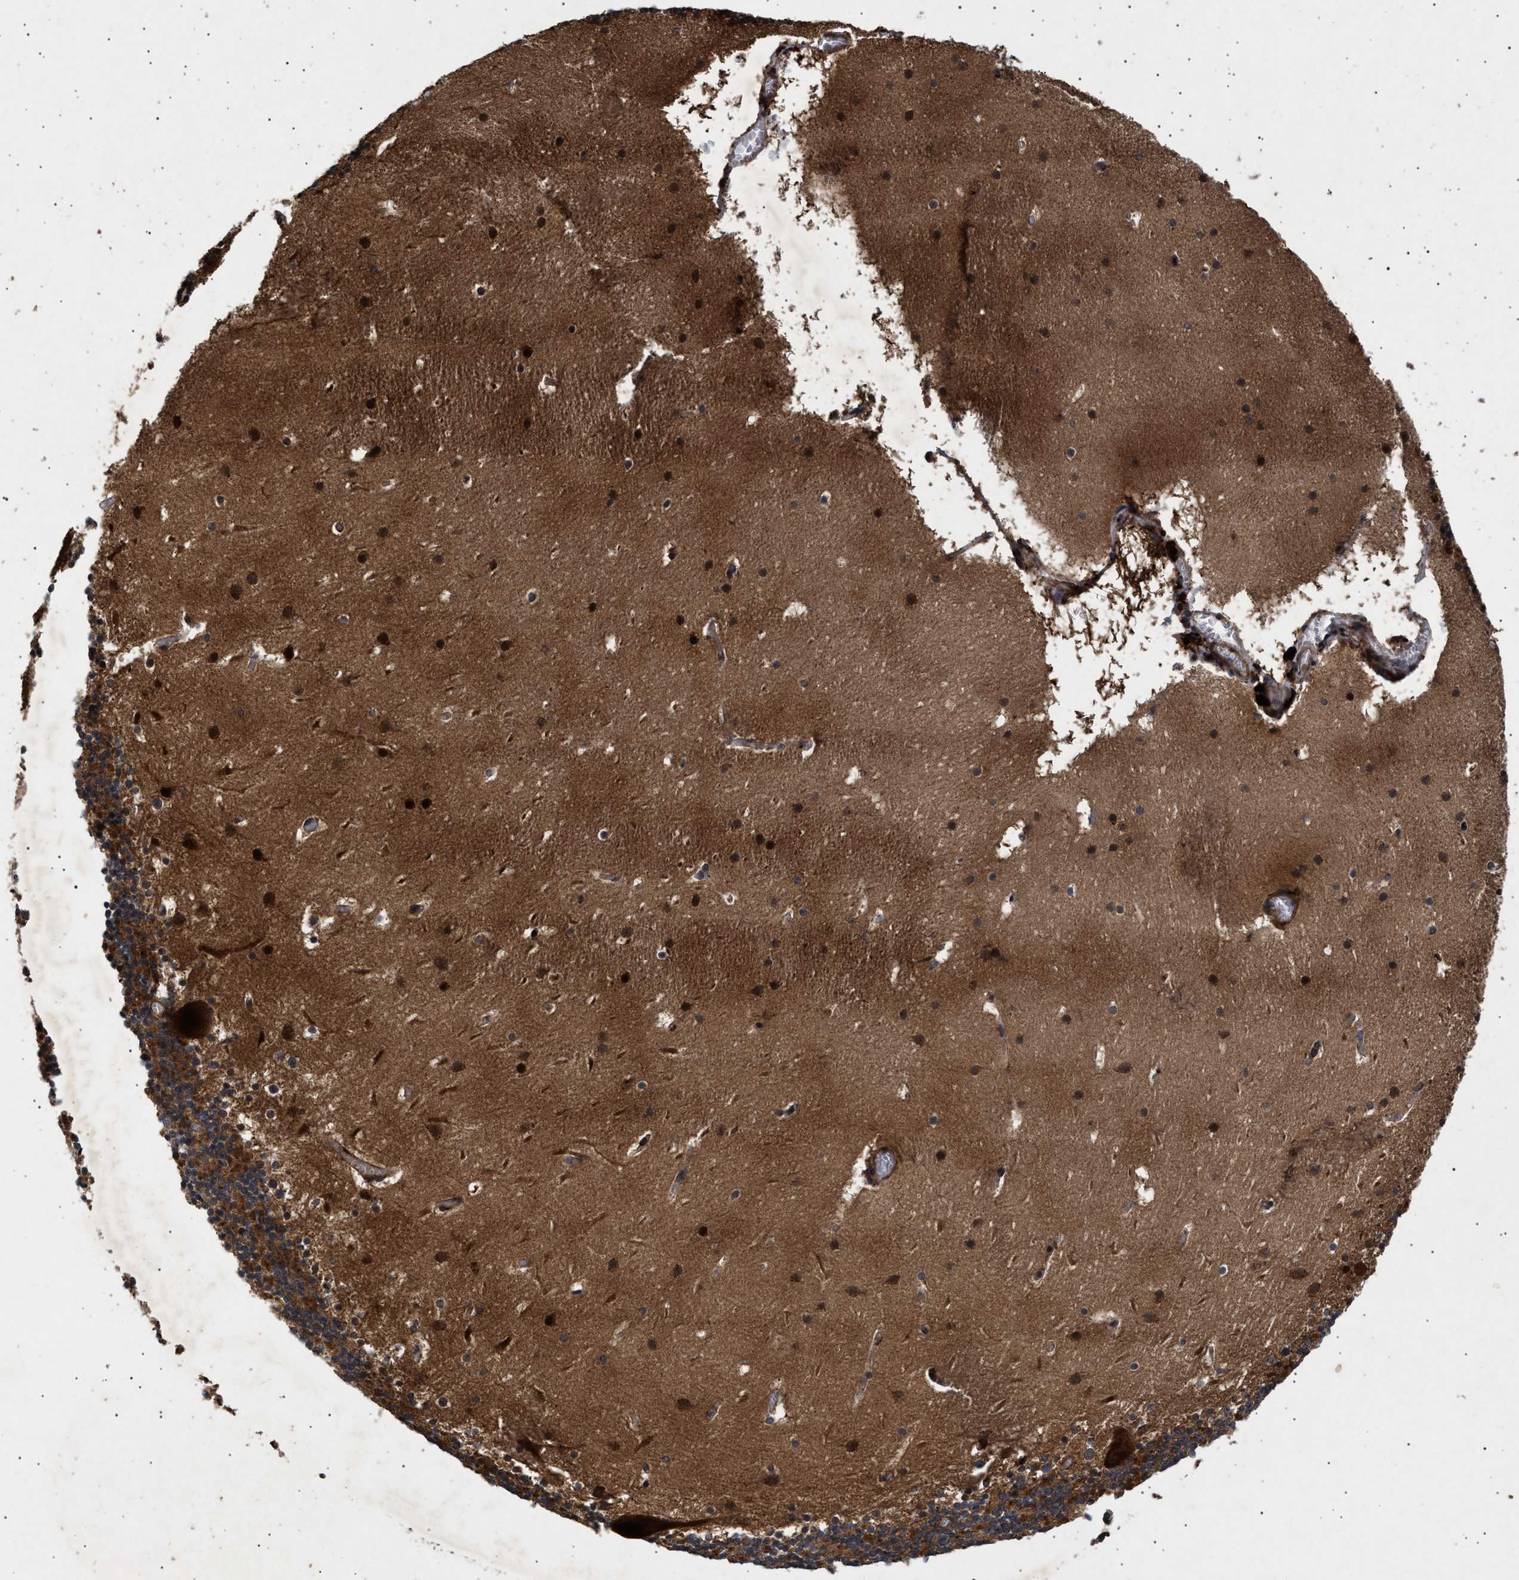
{"staining": {"intensity": "strong", "quantity": ">75%", "location": "cytoplasmic/membranous"}, "tissue": "cerebellum", "cell_type": "Cells in granular layer", "image_type": "normal", "snomed": [{"axis": "morphology", "description": "Normal tissue, NOS"}, {"axis": "topography", "description": "Cerebellum"}], "caption": "Immunohistochemistry (DAB (3,3'-diaminobenzidine)) staining of normal cerebellum exhibits strong cytoplasmic/membranous protein expression in approximately >75% of cells in granular layer.", "gene": "ITGB5", "patient": {"sex": "male", "age": 45}}